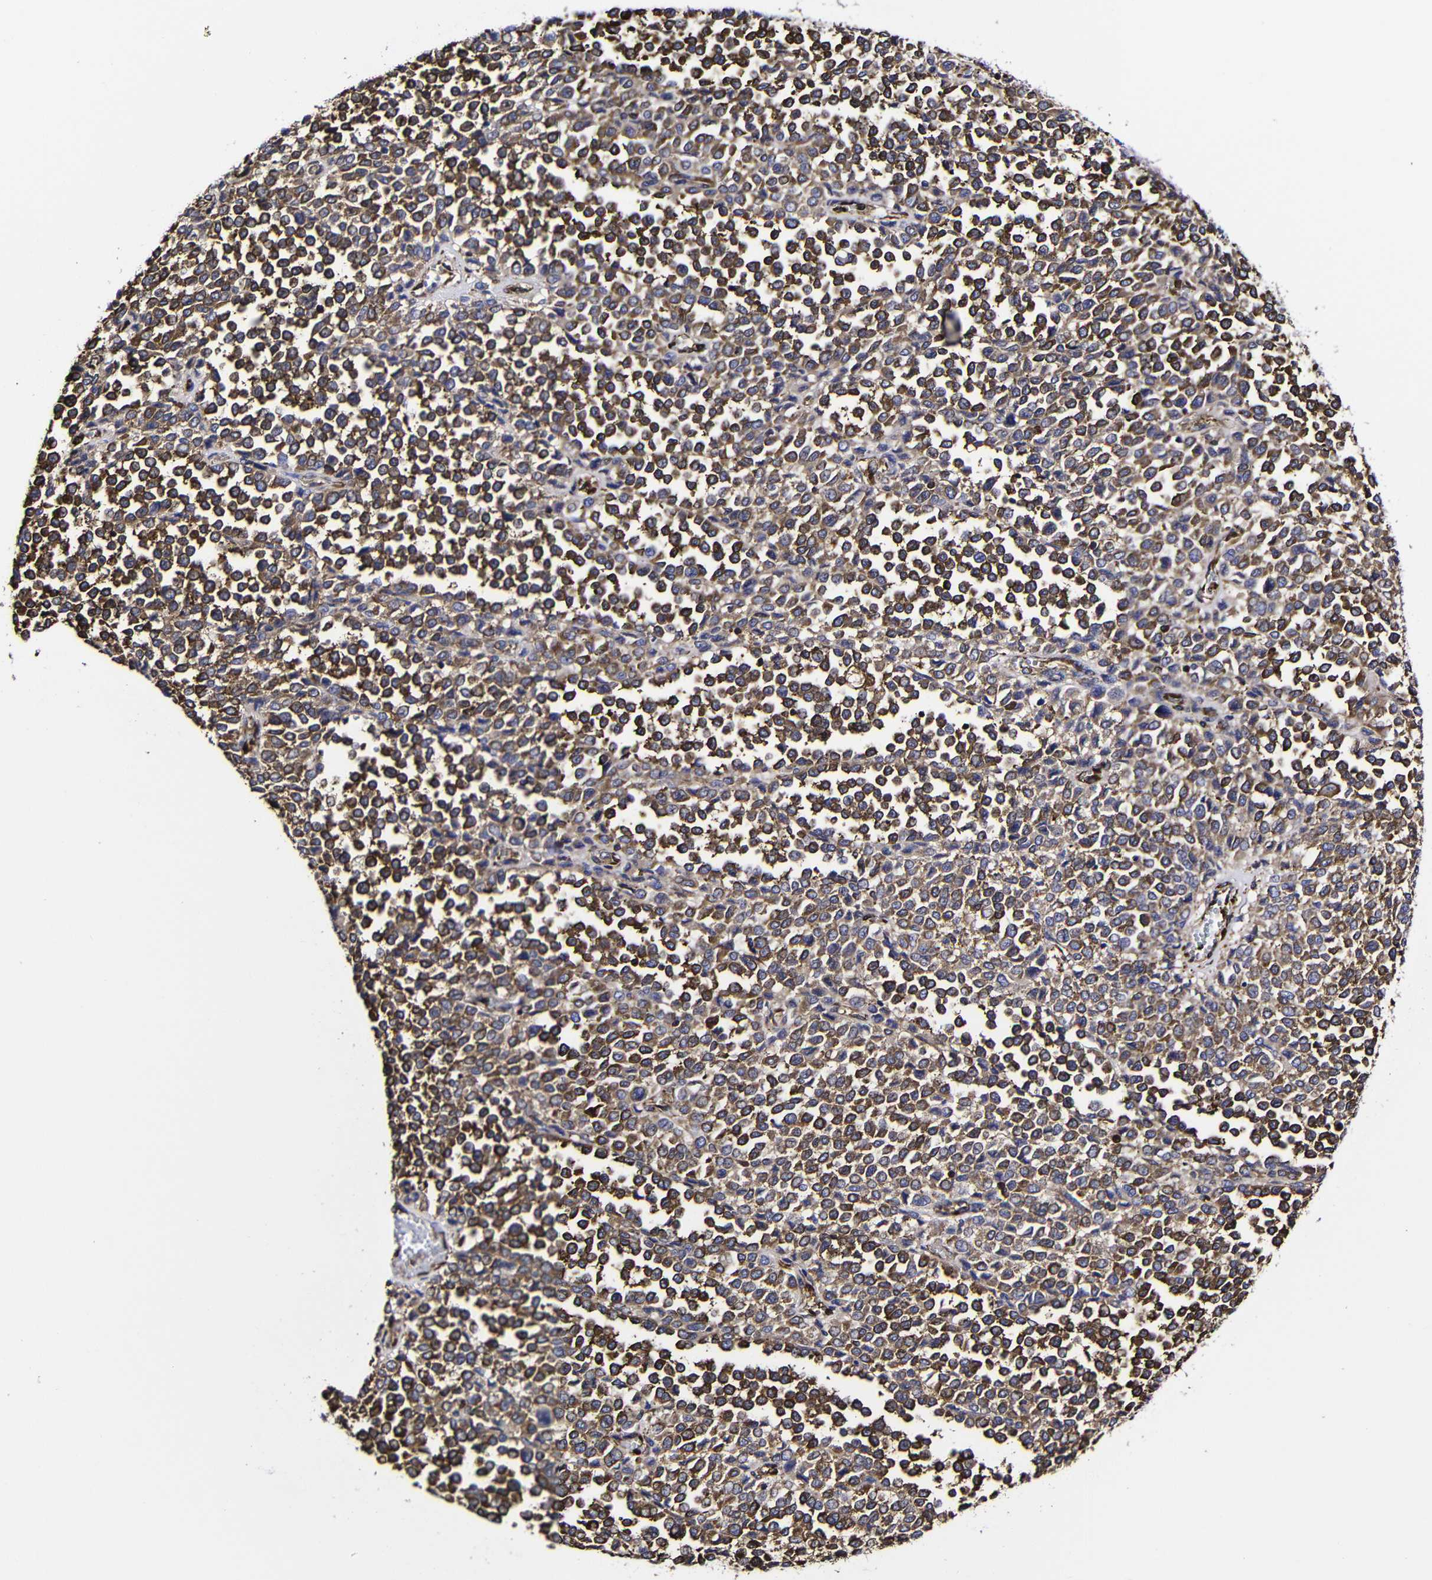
{"staining": {"intensity": "moderate", "quantity": ">75%", "location": "cytoplasmic/membranous"}, "tissue": "melanoma", "cell_type": "Tumor cells", "image_type": "cancer", "snomed": [{"axis": "morphology", "description": "Malignant melanoma, Metastatic site"}, {"axis": "topography", "description": "Pancreas"}], "caption": "DAB immunohistochemical staining of melanoma exhibits moderate cytoplasmic/membranous protein positivity in approximately >75% of tumor cells.", "gene": "MSN", "patient": {"sex": "female", "age": 30}}